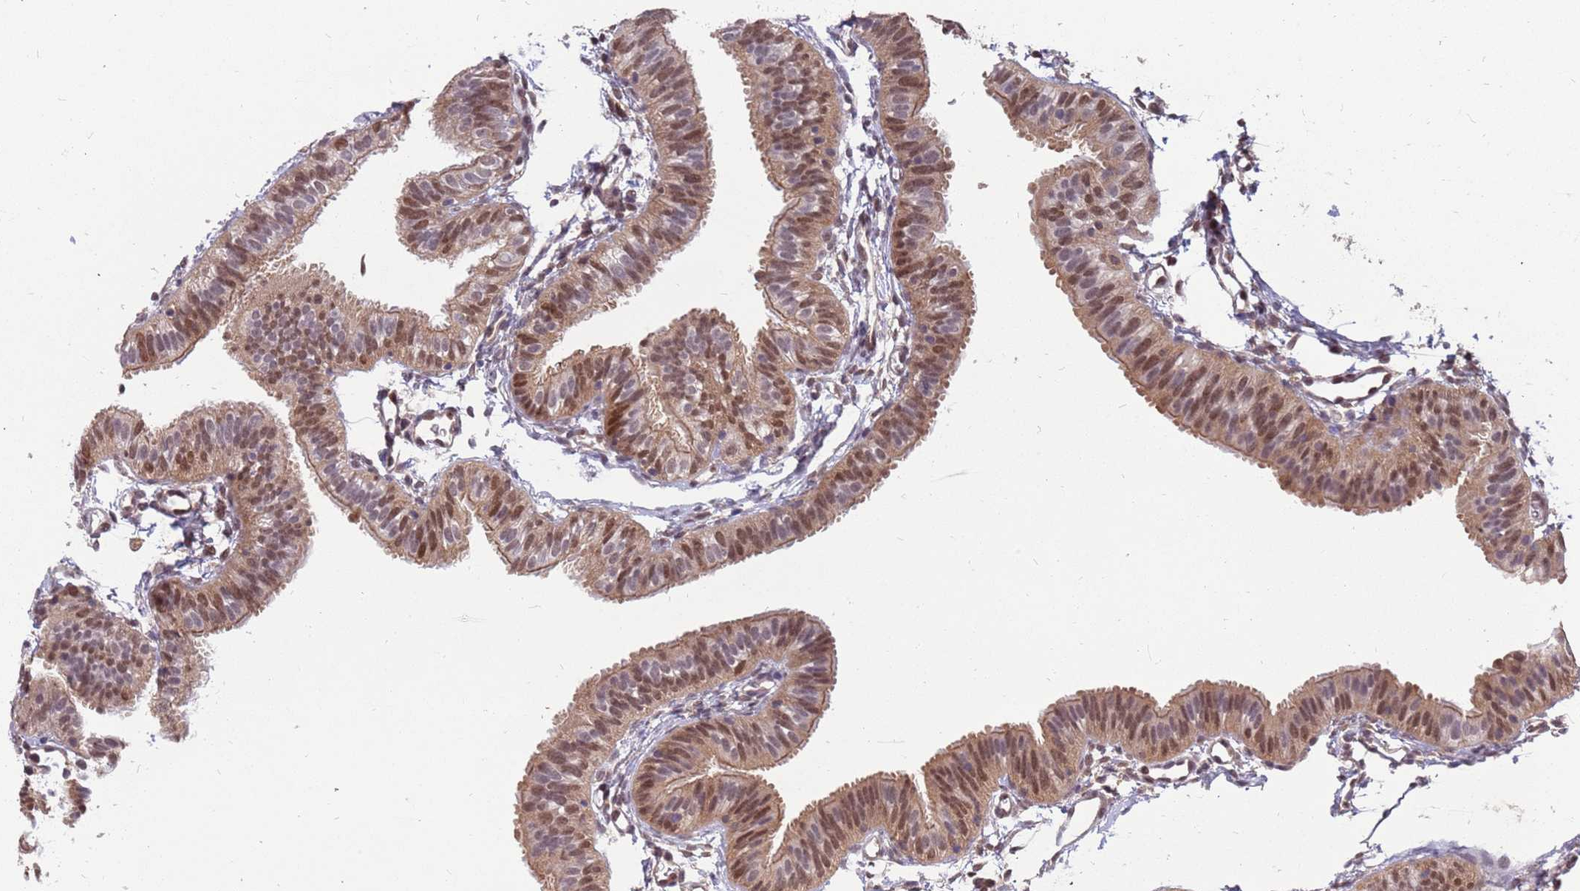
{"staining": {"intensity": "moderate", "quantity": ">75%", "location": "cytoplasmic/membranous,nuclear"}, "tissue": "fallopian tube", "cell_type": "Glandular cells", "image_type": "normal", "snomed": [{"axis": "morphology", "description": "Normal tissue, NOS"}, {"axis": "topography", "description": "Fallopian tube"}], "caption": "DAB (3,3'-diaminobenzidine) immunohistochemical staining of unremarkable human fallopian tube reveals moderate cytoplasmic/membranous,nuclear protein staining in approximately >75% of glandular cells. (Brightfield microscopy of DAB IHC at high magnification).", "gene": "GBP2", "patient": {"sex": "female", "age": 35}}